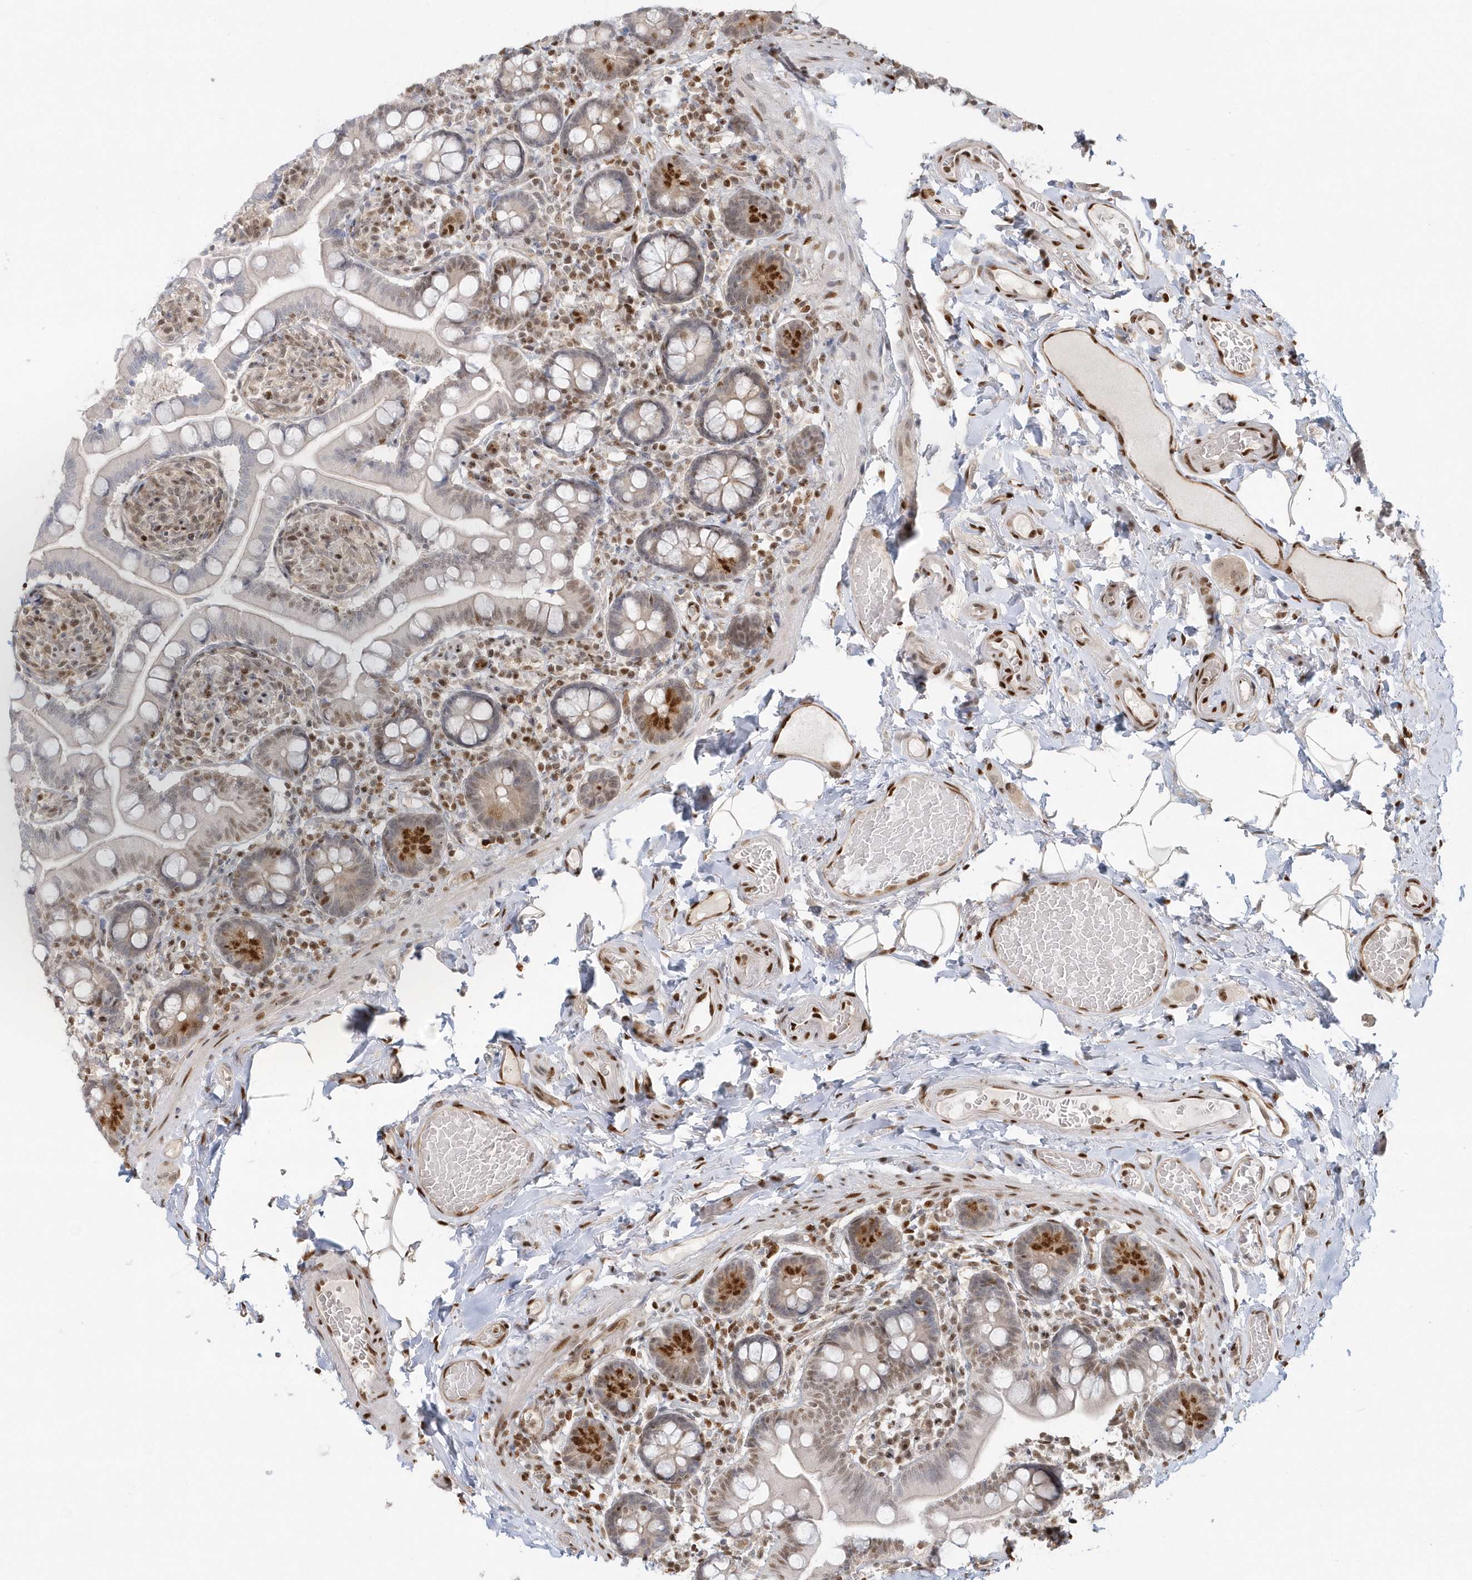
{"staining": {"intensity": "moderate", "quantity": ">75%", "location": "nuclear"}, "tissue": "small intestine", "cell_type": "Glandular cells", "image_type": "normal", "snomed": [{"axis": "morphology", "description": "Normal tissue, NOS"}, {"axis": "topography", "description": "Small intestine"}], "caption": "Immunohistochemistry (IHC) micrograph of unremarkable small intestine: small intestine stained using IHC reveals medium levels of moderate protein expression localized specifically in the nuclear of glandular cells, appearing as a nuclear brown color.", "gene": "SUMO2", "patient": {"sex": "female", "age": 64}}